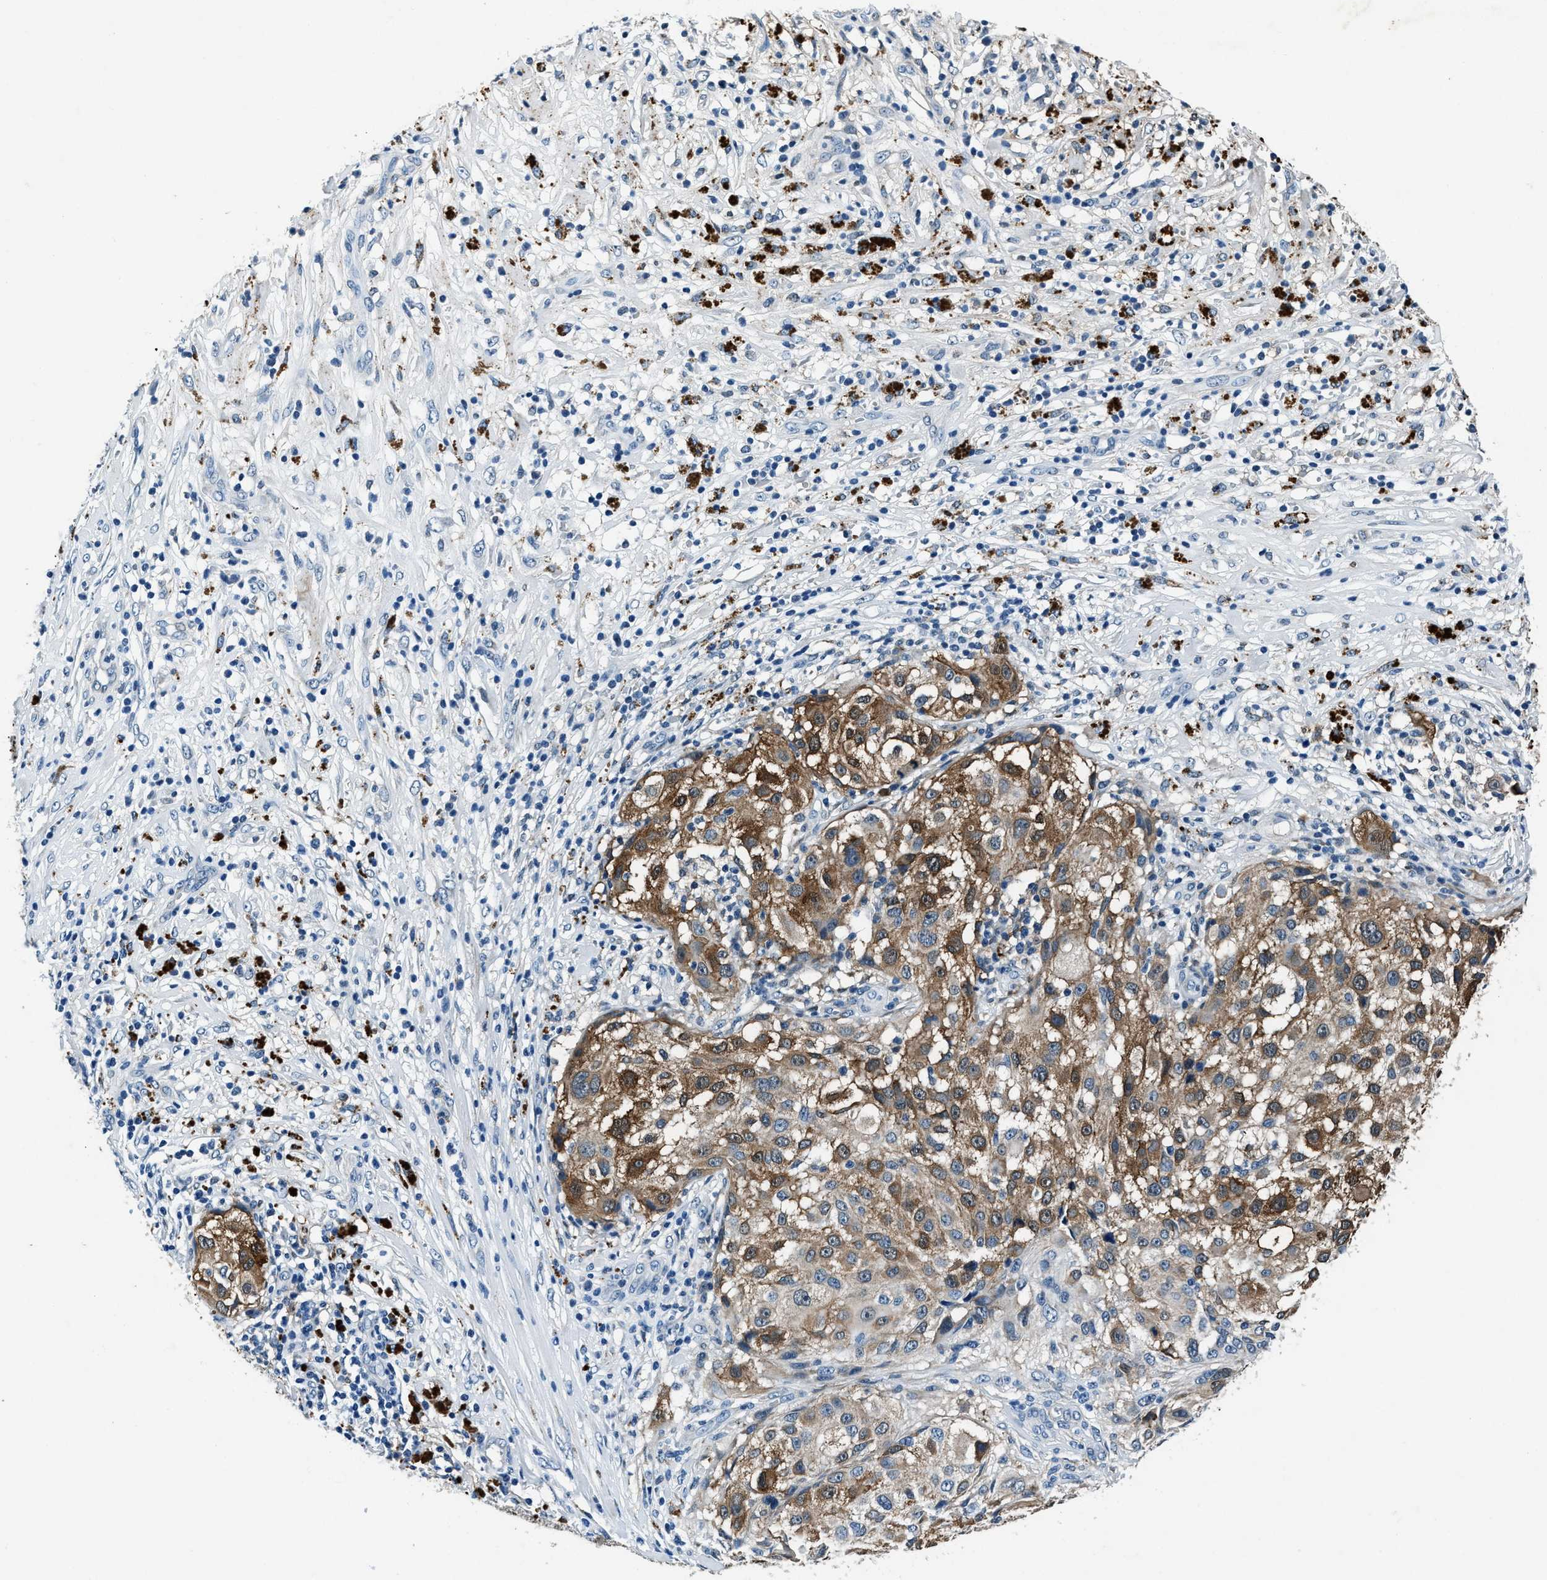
{"staining": {"intensity": "moderate", "quantity": ">75%", "location": "cytoplasmic/membranous"}, "tissue": "melanoma", "cell_type": "Tumor cells", "image_type": "cancer", "snomed": [{"axis": "morphology", "description": "Necrosis, NOS"}, {"axis": "morphology", "description": "Malignant melanoma, NOS"}, {"axis": "topography", "description": "Skin"}], "caption": "Immunohistochemical staining of malignant melanoma demonstrates medium levels of moderate cytoplasmic/membranous staining in about >75% of tumor cells.", "gene": "PTPDC1", "patient": {"sex": "female", "age": 87}}